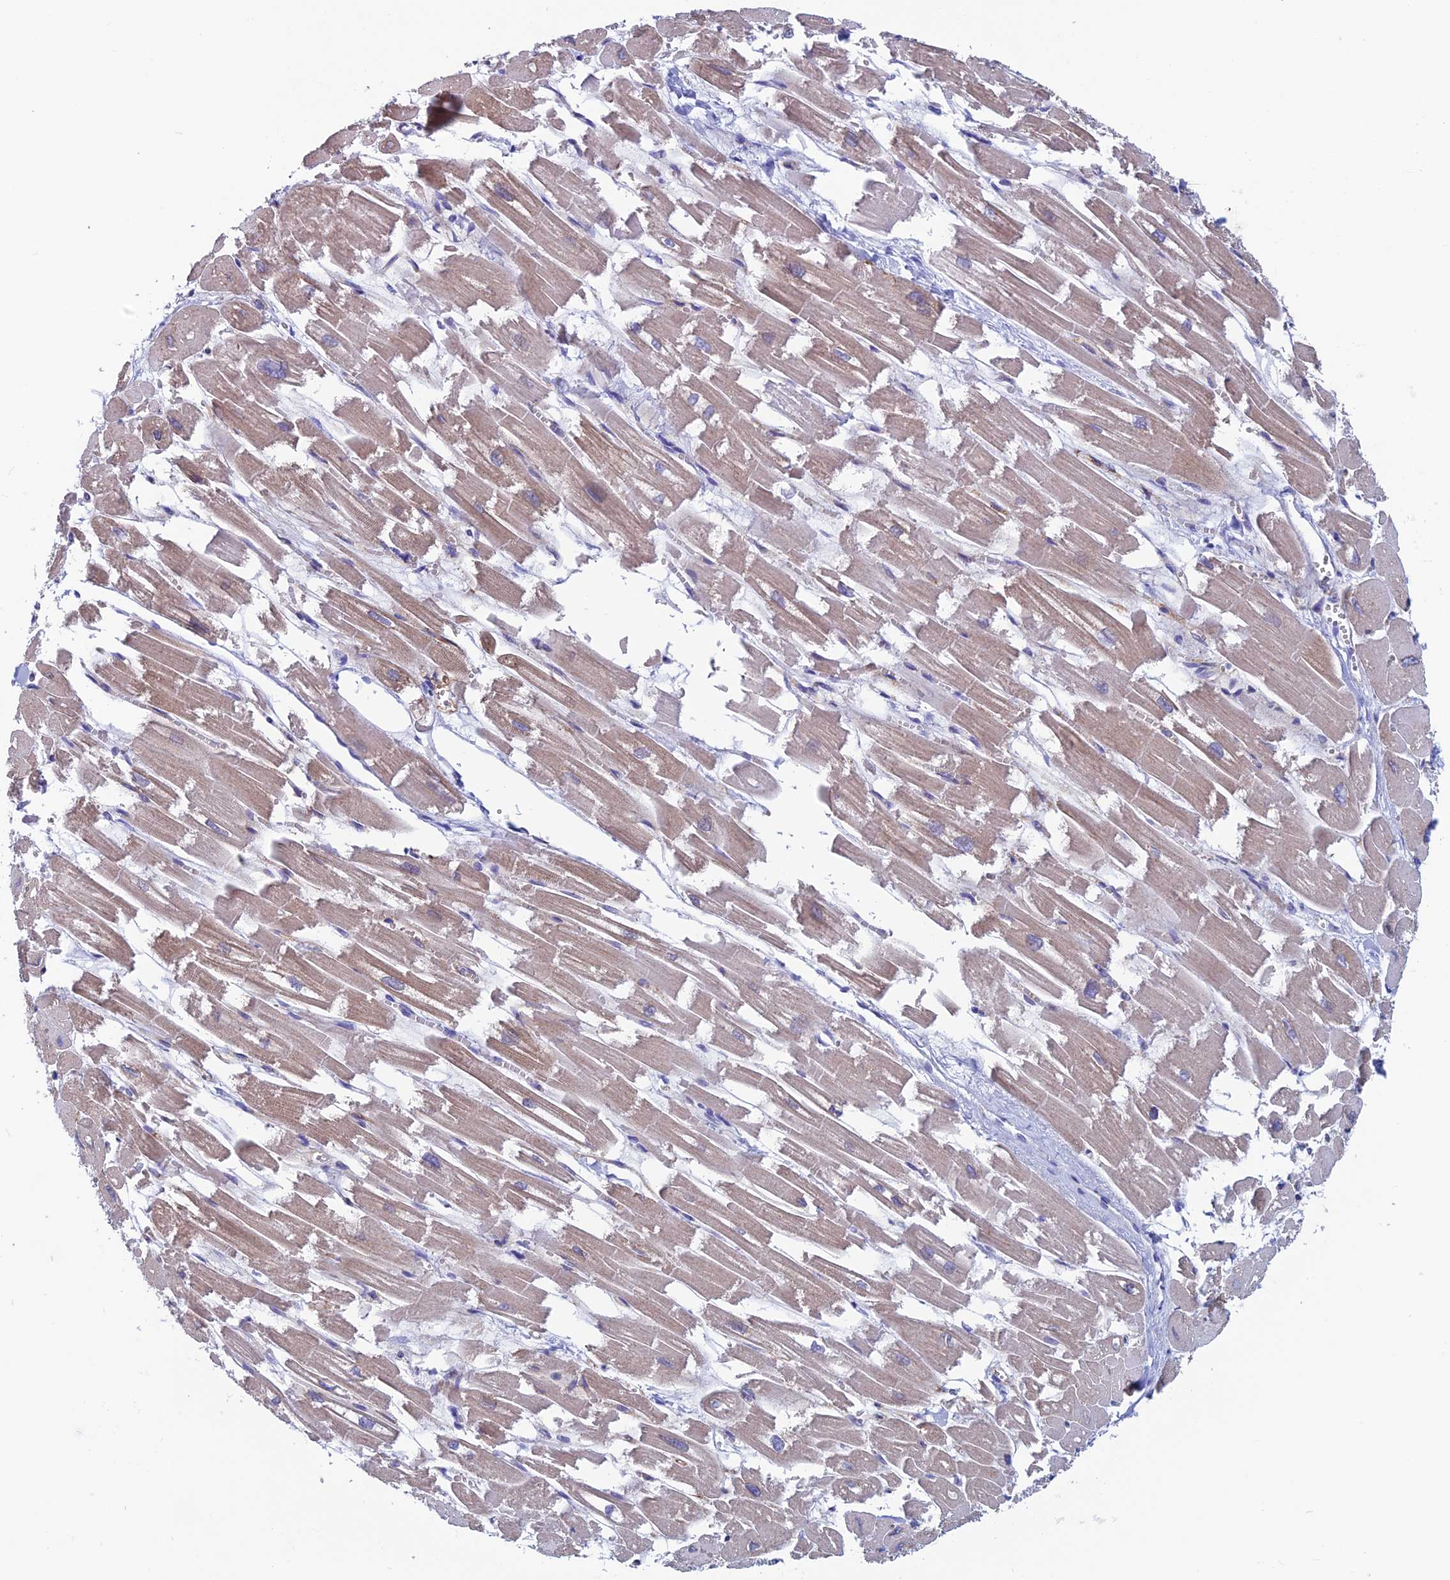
{"staining": {"intensity": "weak", "quantity": ">75%", "location": "cytoplasmic/membranous"}, "tissue": "heart muscle", "cell_type": "Cardiomyocytes", "image_type": "normal", "snomed": [{"axis": "morphology", "description": "Normal tissue, NOS"}, {"axis": "topography", "description": "Heart"}], "caption": "Normal heart muscle was stained to show a protein in brown. There is low levels of weak cytoplasmic/membranous staining in approximately >75% of cardiomyocytes.", "gene": "KCNK17", "patient": {"sex": "male", "age": 54}}